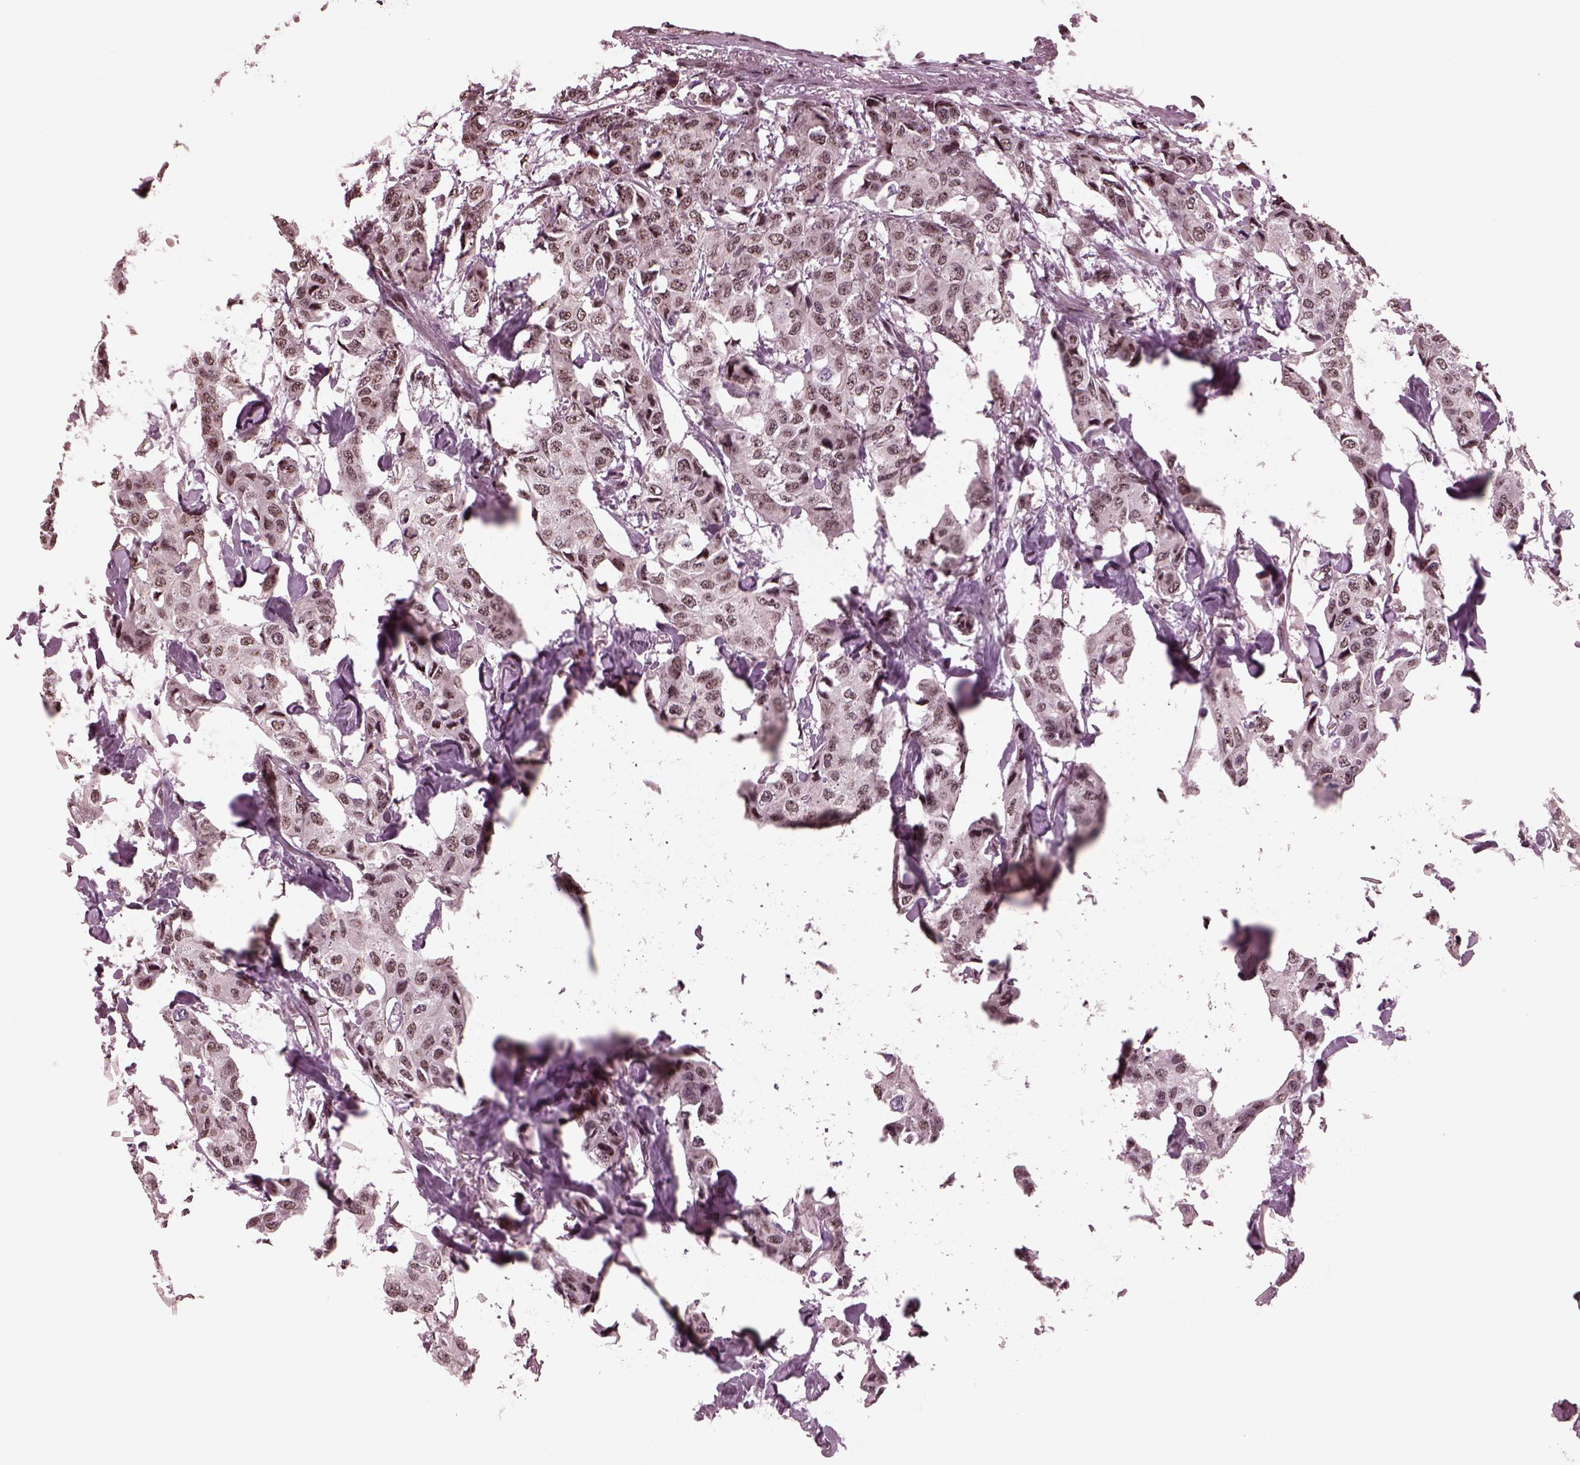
{"staining": {"intensity": "weak", "quantity": "25%-75%", "location": "nuclear"}, "tissue": "breast cancer", "cell_type": "Tumor cells", "image_type": "cancer", "snomed": [{"axis": "morphology", "description": "Duct carcinoma"}, {"axis": "topography", "description": "Breast"}], "caption": "This is a micrograph of IHC staining of intraductal carcinoma (breast), which shows weak staining in the nuclear of tumor cells.", "gene": "NAP1L5", "patient": {"sex": "female", "age": 80}}